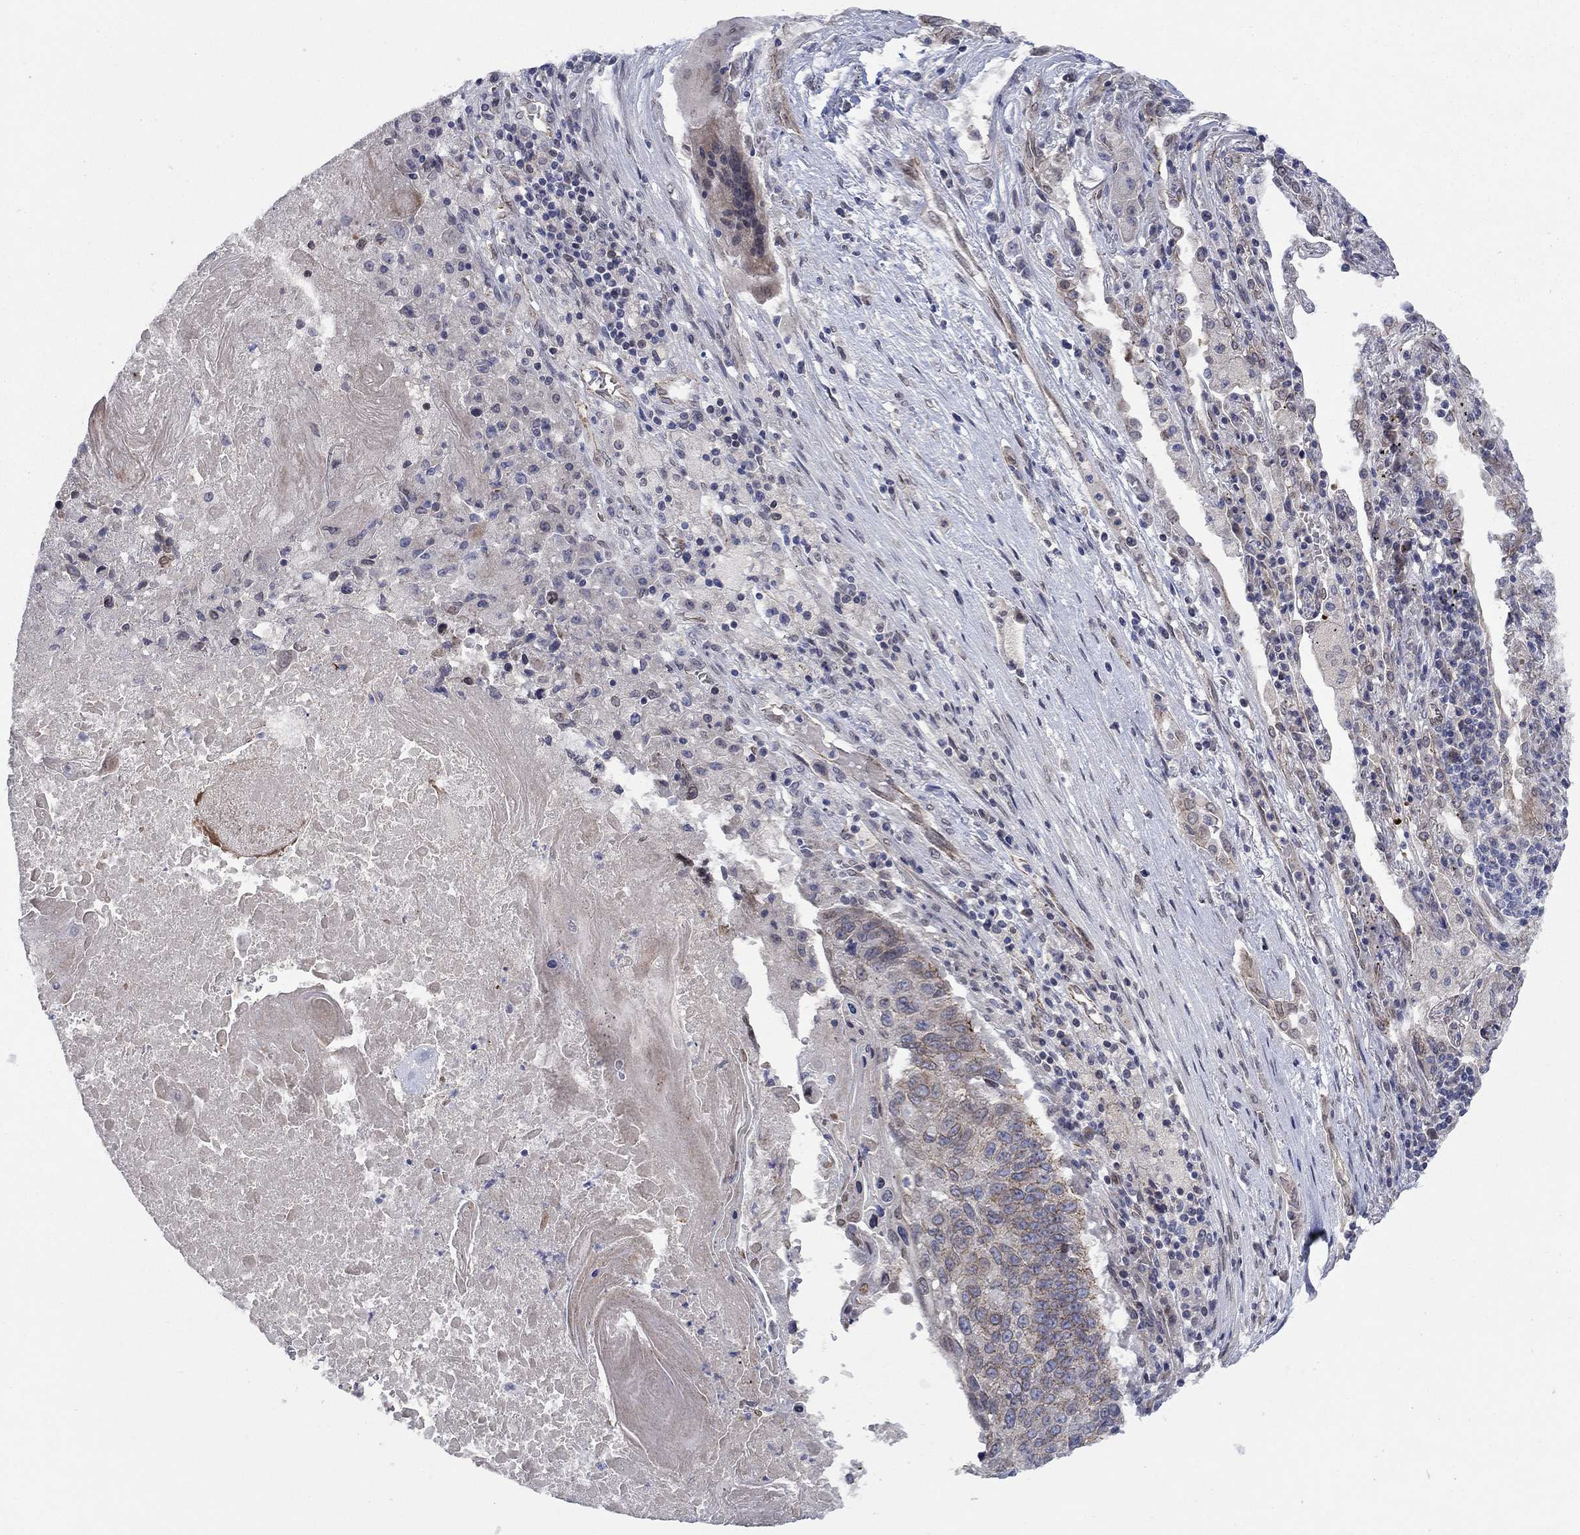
{"staining": {"intensity": "negative", "quantity": "none", "location": "none"}, "tissue": "lung cancer", "cell_type": "Tumor cells", "image_type": "cancer", "snomed": [{"axis": "morphology", "description": "Squamous cell carcinoma, NOS"}, {"axis": "topography", "description": "Lung"}], "caption": "An image of human lung cancer (squamous cell carcinoma) is negative for staining in tumor cells.", "gene": "EMC9", "patient": {"sex": "male", "age": 73}}